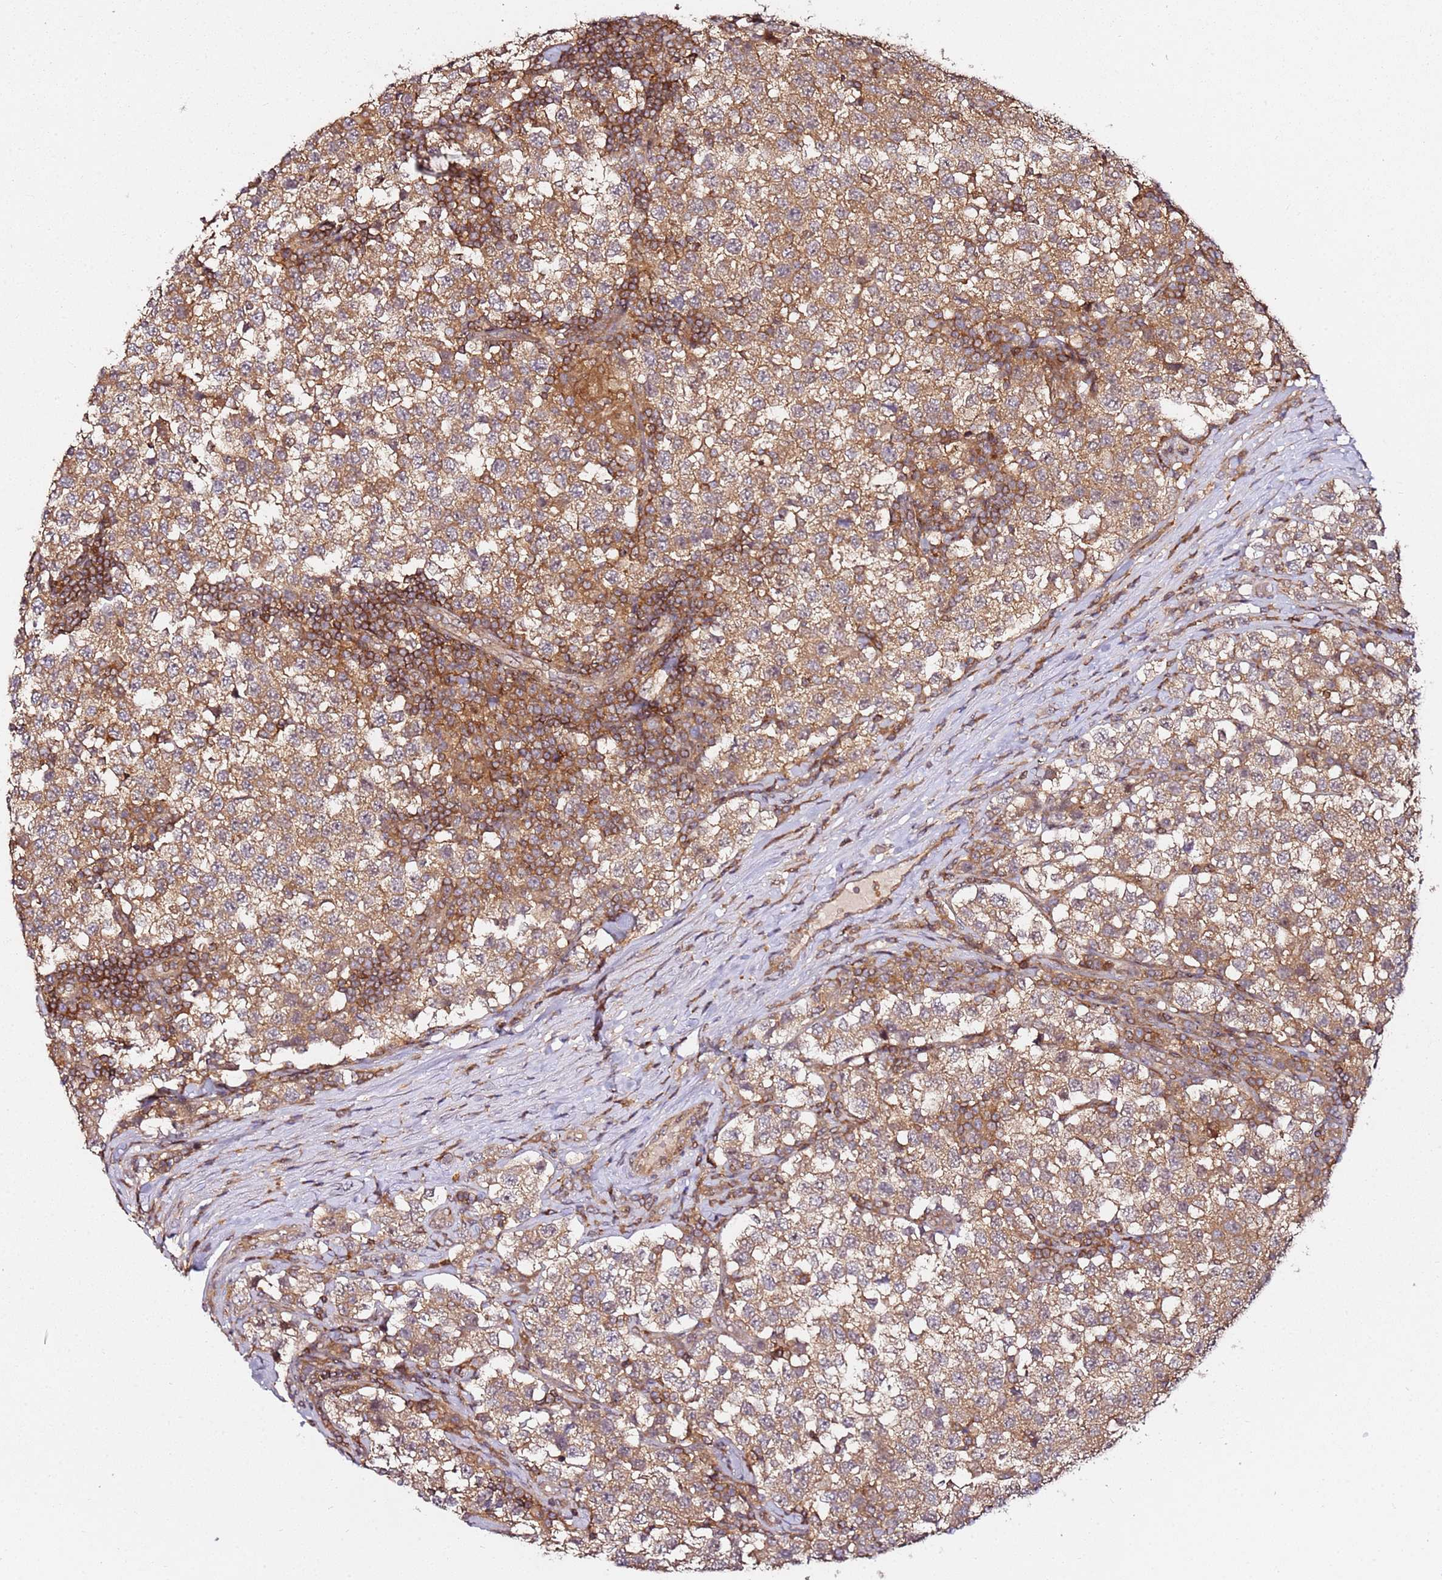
{"staining": {"intensity": "moderate", "quantity": ">75%", "location": "cytoplasmic/membranous"}, "tissue": "testis cancer", "cell_type": "Tumor cells", "image_type": "cancer", "snomed": [{"axis": "morphology", "description": "Seminoma, NOS"}, {"axis": "topography", "description": "Testis"}], "caption": "About >75% of tumor cells in testis cancer (seminoma) reveal moderate cytoplasmic/membranous protein expression as visualized by brown immunohistochemical staining.", "gene": "PRMT7", "patient": {"sex": "male", "age": 34}}